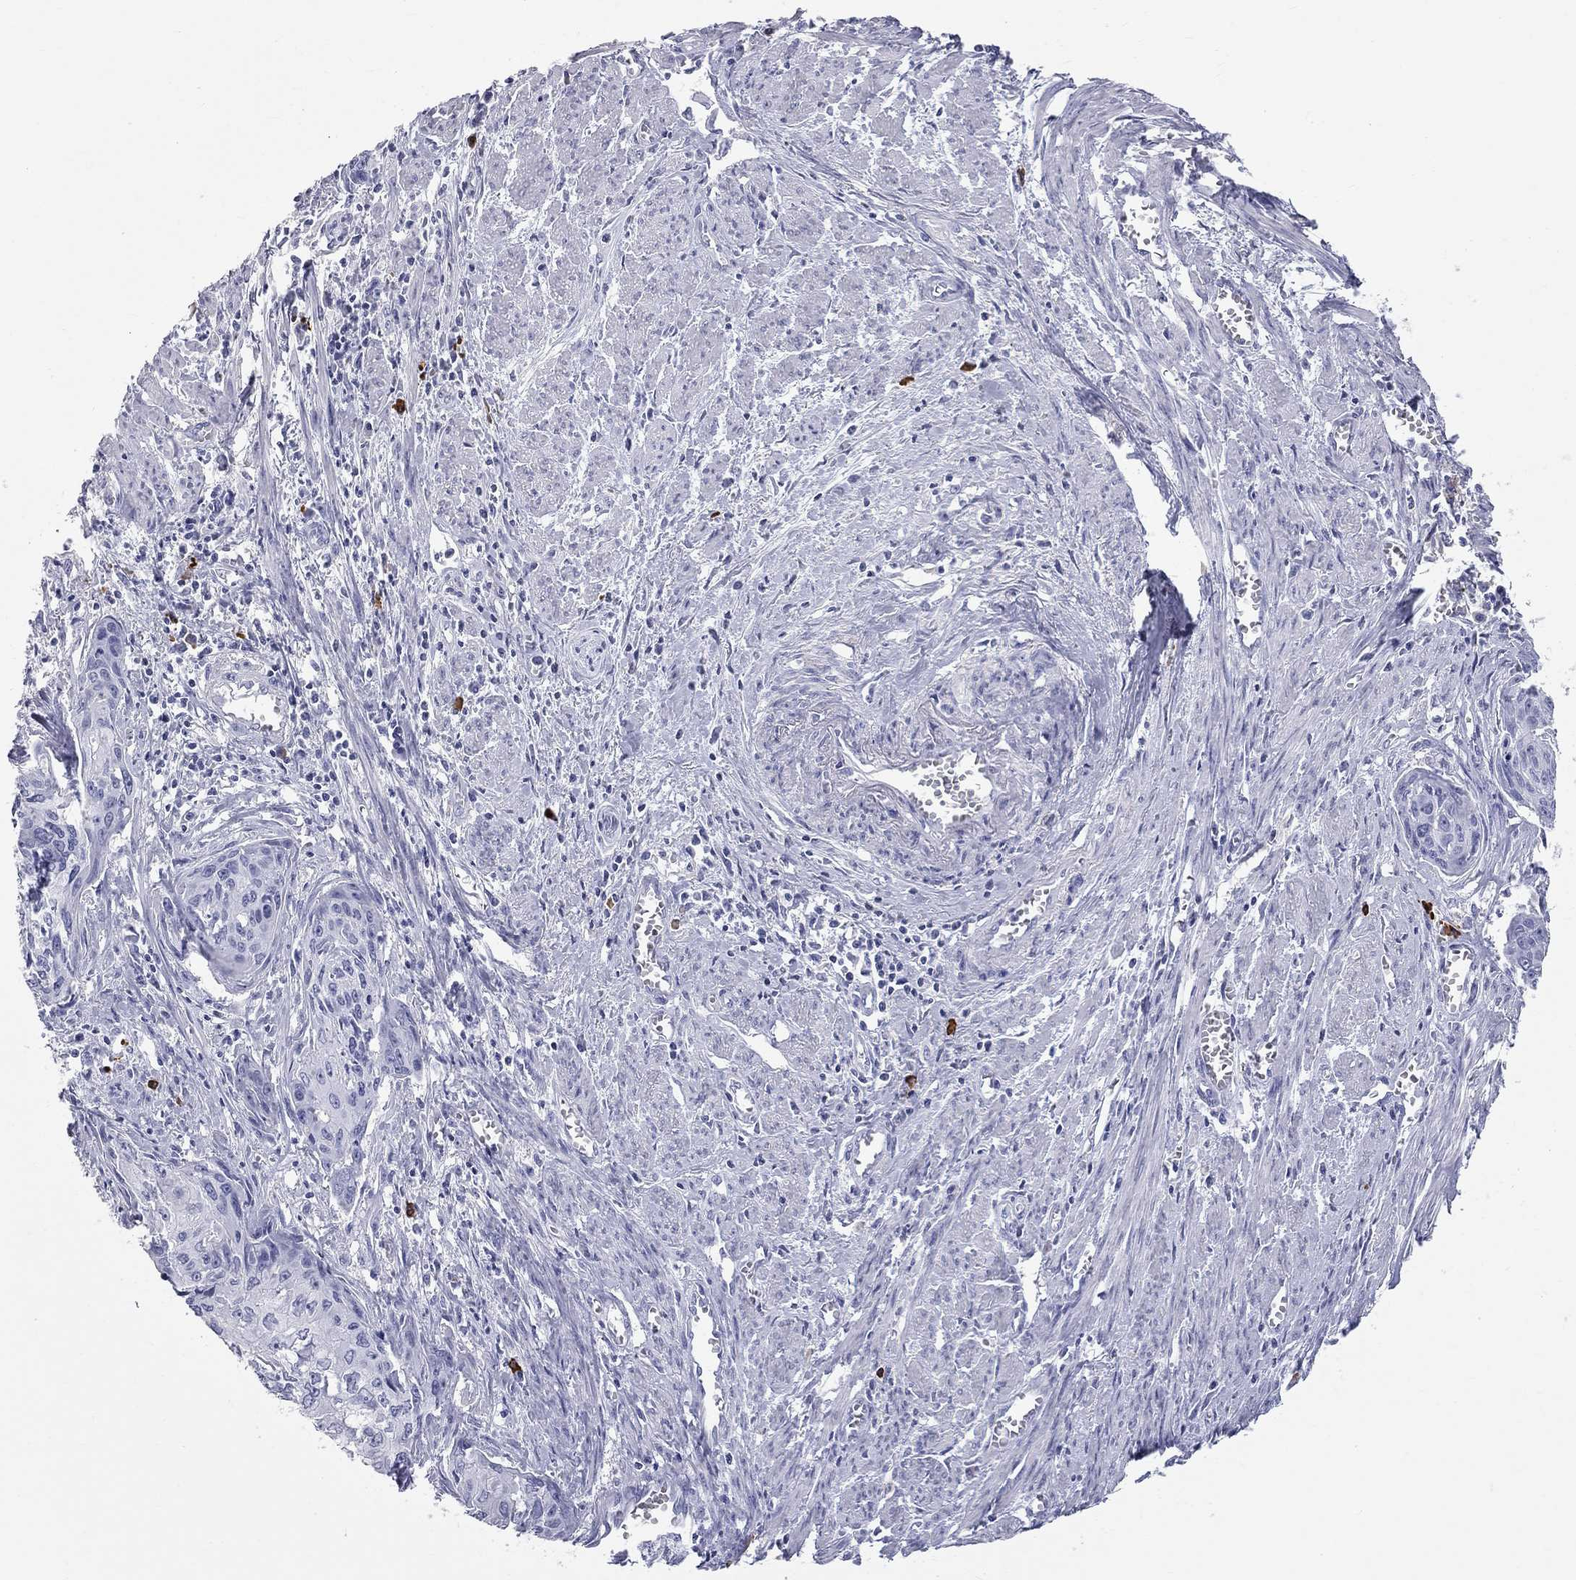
{"staining": {"intensity": "negative", "quantity": "none", "location": "none"}, "tissue": "cervical cancer", "cell_type": "Tumor cells", "image_type": "cancer", "snomed": [{"axis": "morphology", "description": "Squamous cell carcinoma, NOS"}, {"axis": "topography", "description": "Cervix"}], "caption": "A high-resolution photomicrograph shows immunohistochemistry (IHC) staining of cervical cancer (squamous cell carcinoma), which demonstrates no significant staining in tumor cells.", "gene": "PHOX2B", "patient": {"sex": "female", "age": 58}}